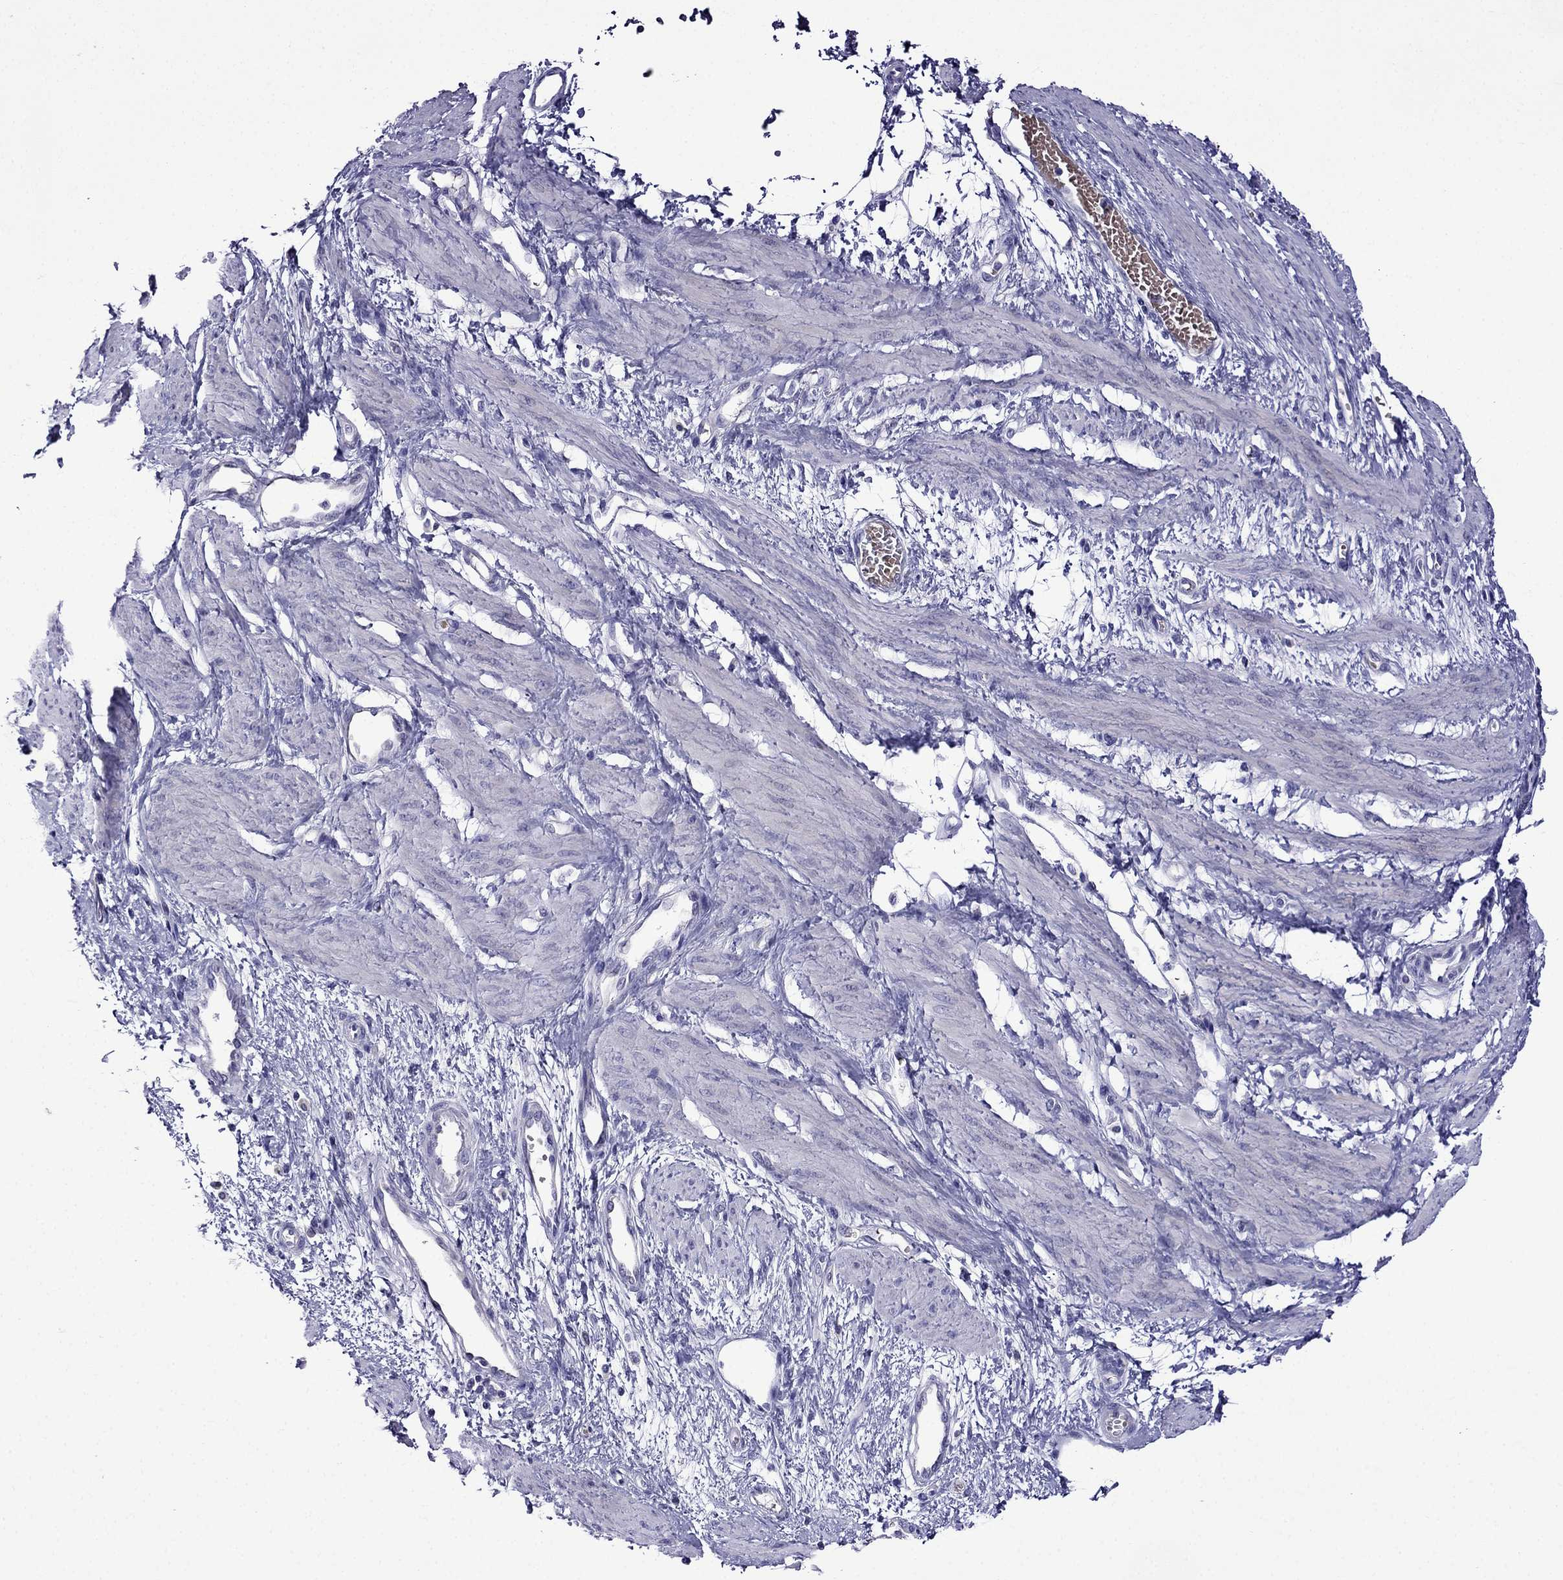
{"staining": {"intensity": "negative", "quantity": "none", "location": "none"}, "tissue": "smooth muscle", "cell_type": "Smooth muscle cells", "image_type": "normal", "snomed": [{"axis": "morphology", "description": "Normal tissue, NOS"}, {"axis": "topography", "description": "Smooth muscle"}, {"axis": "topography", "description": "Uterus"}], "caption": "Immunohistochemistry photomicrograph of unremarkable smooth muscle: smooth muscle stained with DAB reveals no significant protein staining in smooth muscle cells. (Immunohistochemistry, brightfield microscopy, high magnification).", "gene": "TDRD1", "patient": {"sex": "female", "age": 39}}